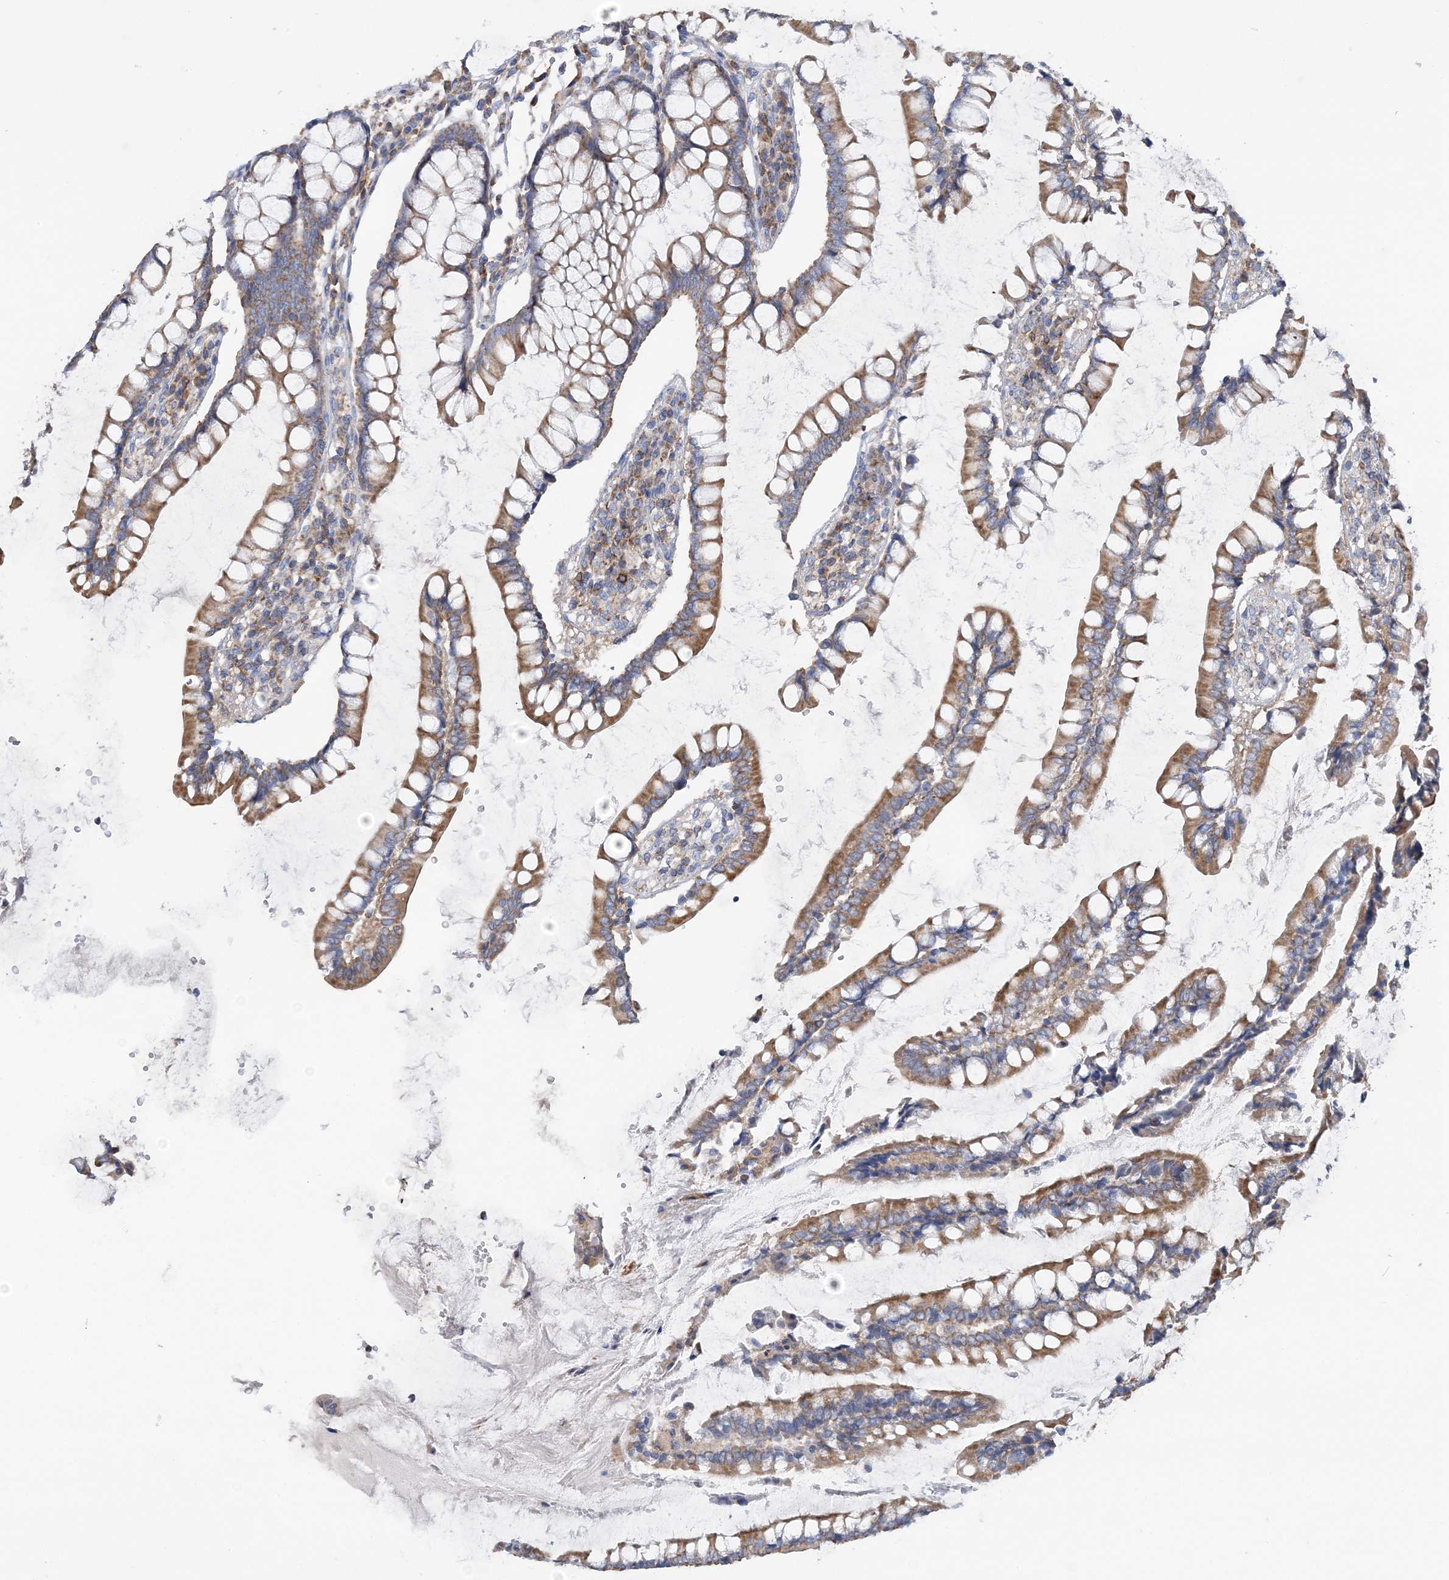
{"staining": {"intensity": "weak", "quantity": "25%-75%", "location": "cytoplasmic/membranous"}, "tissue": "colon", "cell_type": "Endothelial cells", "image_type": "normal", "snomed": [{"axis": "morphology", "description": "Normal tissue, NOS"}, {"axis": "topography", "description": "Colon"}], "caption": "Immunohistochemical staining of benign colon displays 25%-75% levels of weak cytoplasmic/membranous protein expression in approximately 25%-75% of endothelial cells.", "gene": "TTC32", "patient": {"sex": "female", "age": 79}}